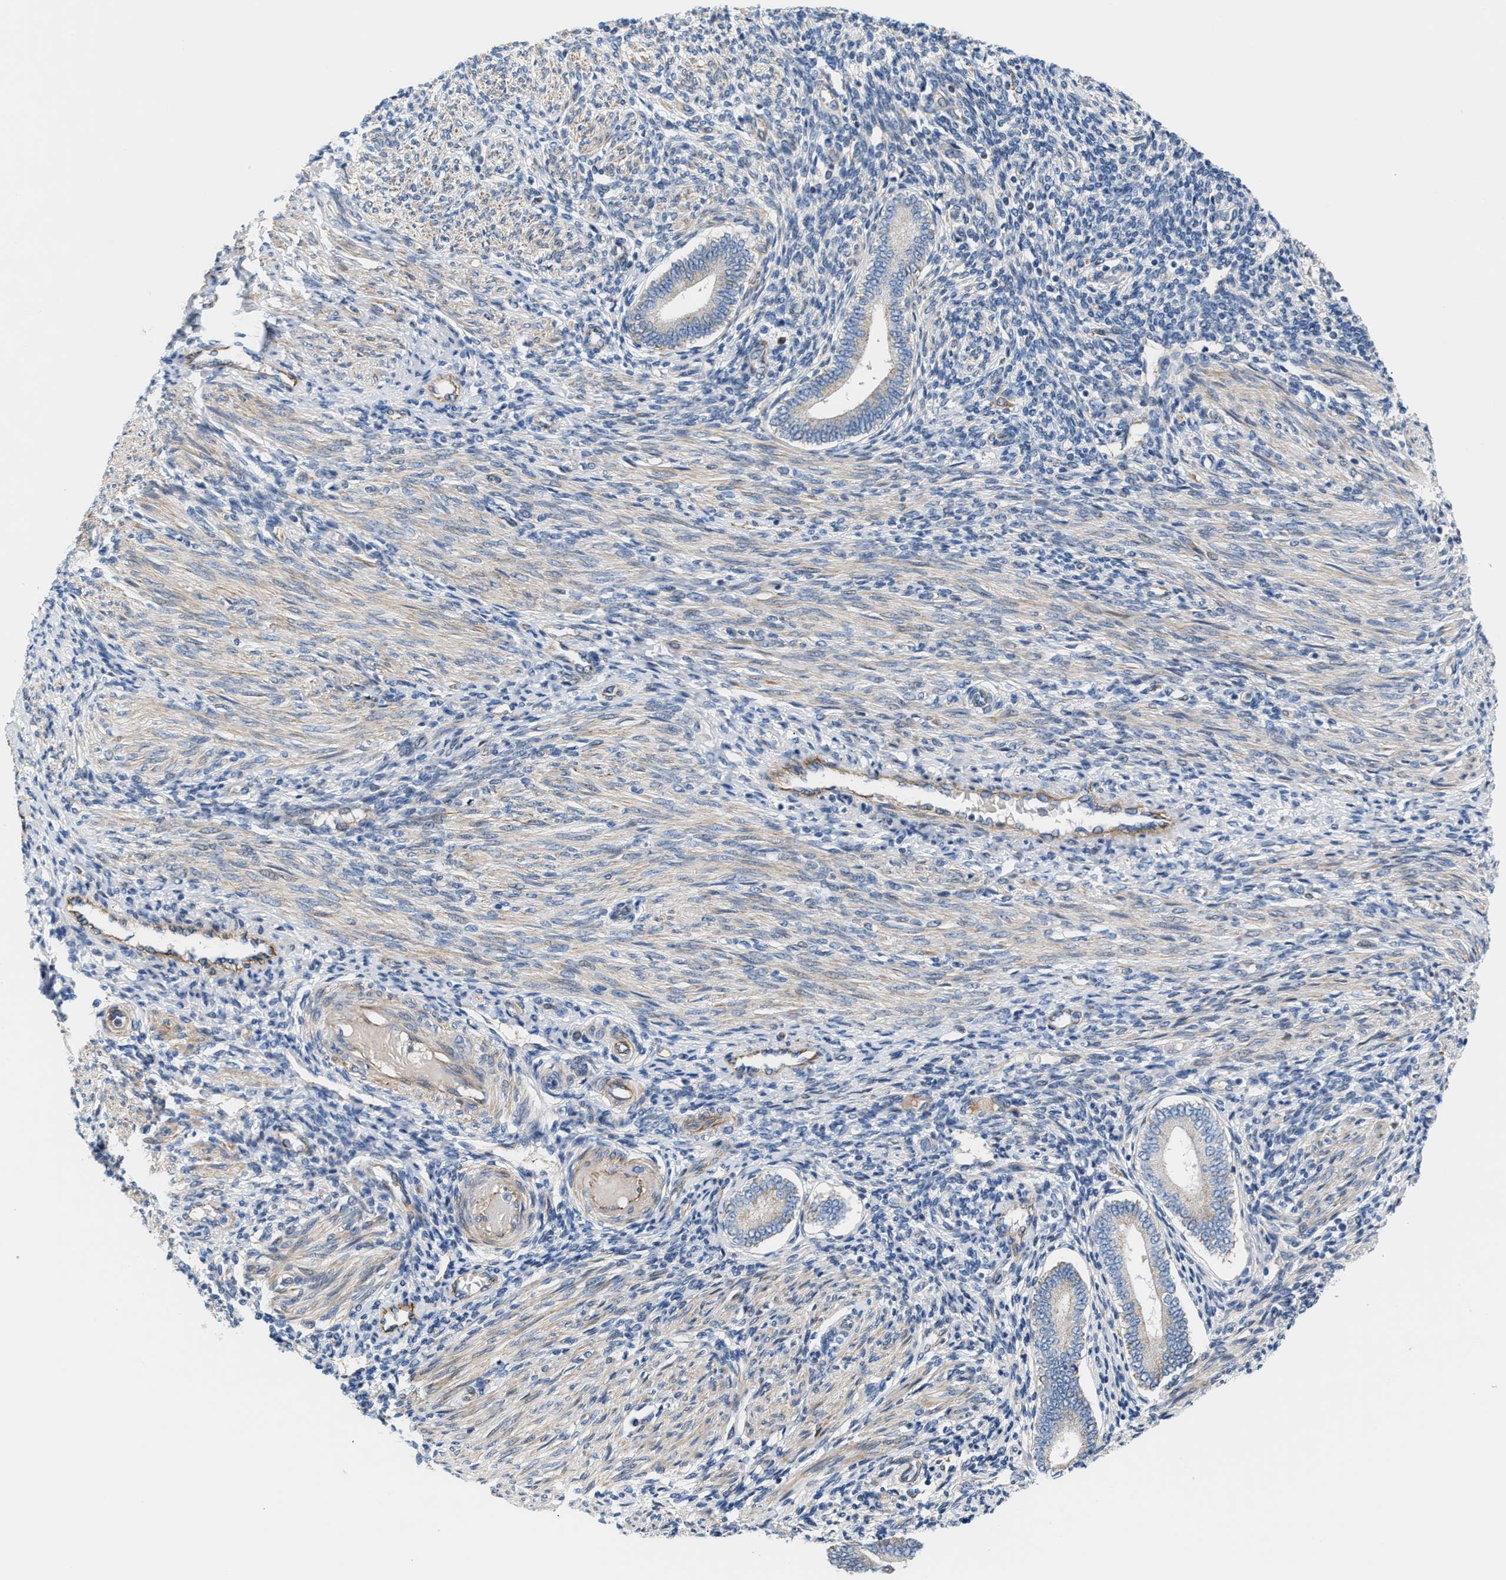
{"staining": {"intensity": "negative", "quantity": "none", "location": "none"}, "tissue": "endometrium", "cell_type": "Cells in endometrial stroma", "image_type": "normal", "snomed": [{"axis": "morphology", "description": "Normal tissue, NOS"}, {"axis": "topography", "description": "Endometrium"}], "caption": "This is a micrograph of immunohistochemistry staining of normal endometrium, which shows no staining in cells in endometrial stroma.", "gene": "TFPI", "patient": {"sex": "female", "age": 42}}